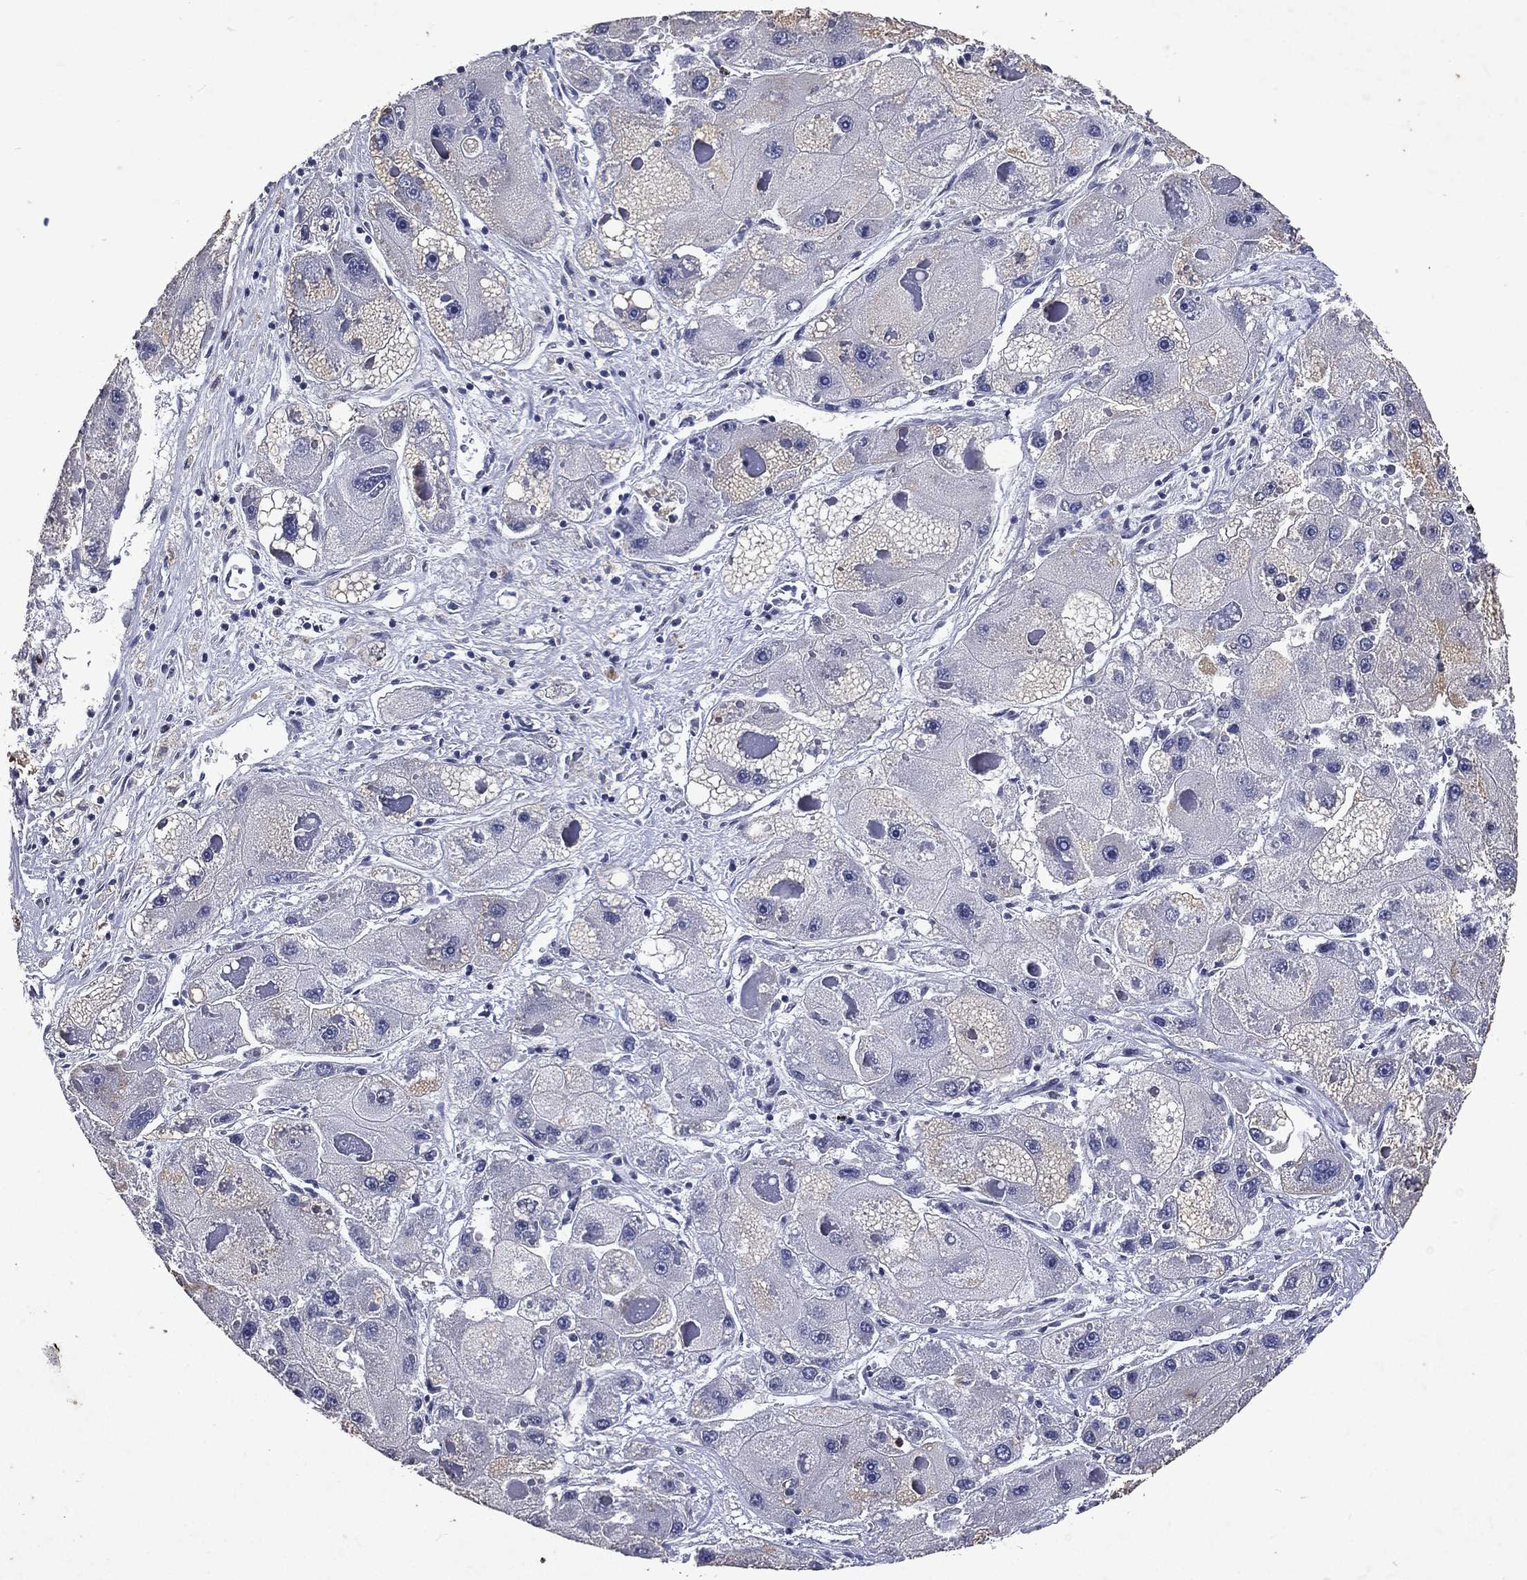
{"staining": {"intensity": "negative", "quantity": "none", "location": "none"}, "tissue": "liver cancer", "cell_type": "Tumor cells", "image_type": "cancer", "snomed": [{"axis": "morphology", "description": "Carcinoma, Hepatocellular, NOS"}, {"axis": "topography", "description": "Liver"}], "caption": "Immunohistochemistry image of neoplastic tissue: liver cancer (hepatocellular carcinoma) stained with DAB (3,3'-diaminobenzidine) demonstrates no significant protein staining in tumor cells.", "gene": "SLC34A2", "patient": {"sex": "female", "age": 73}}